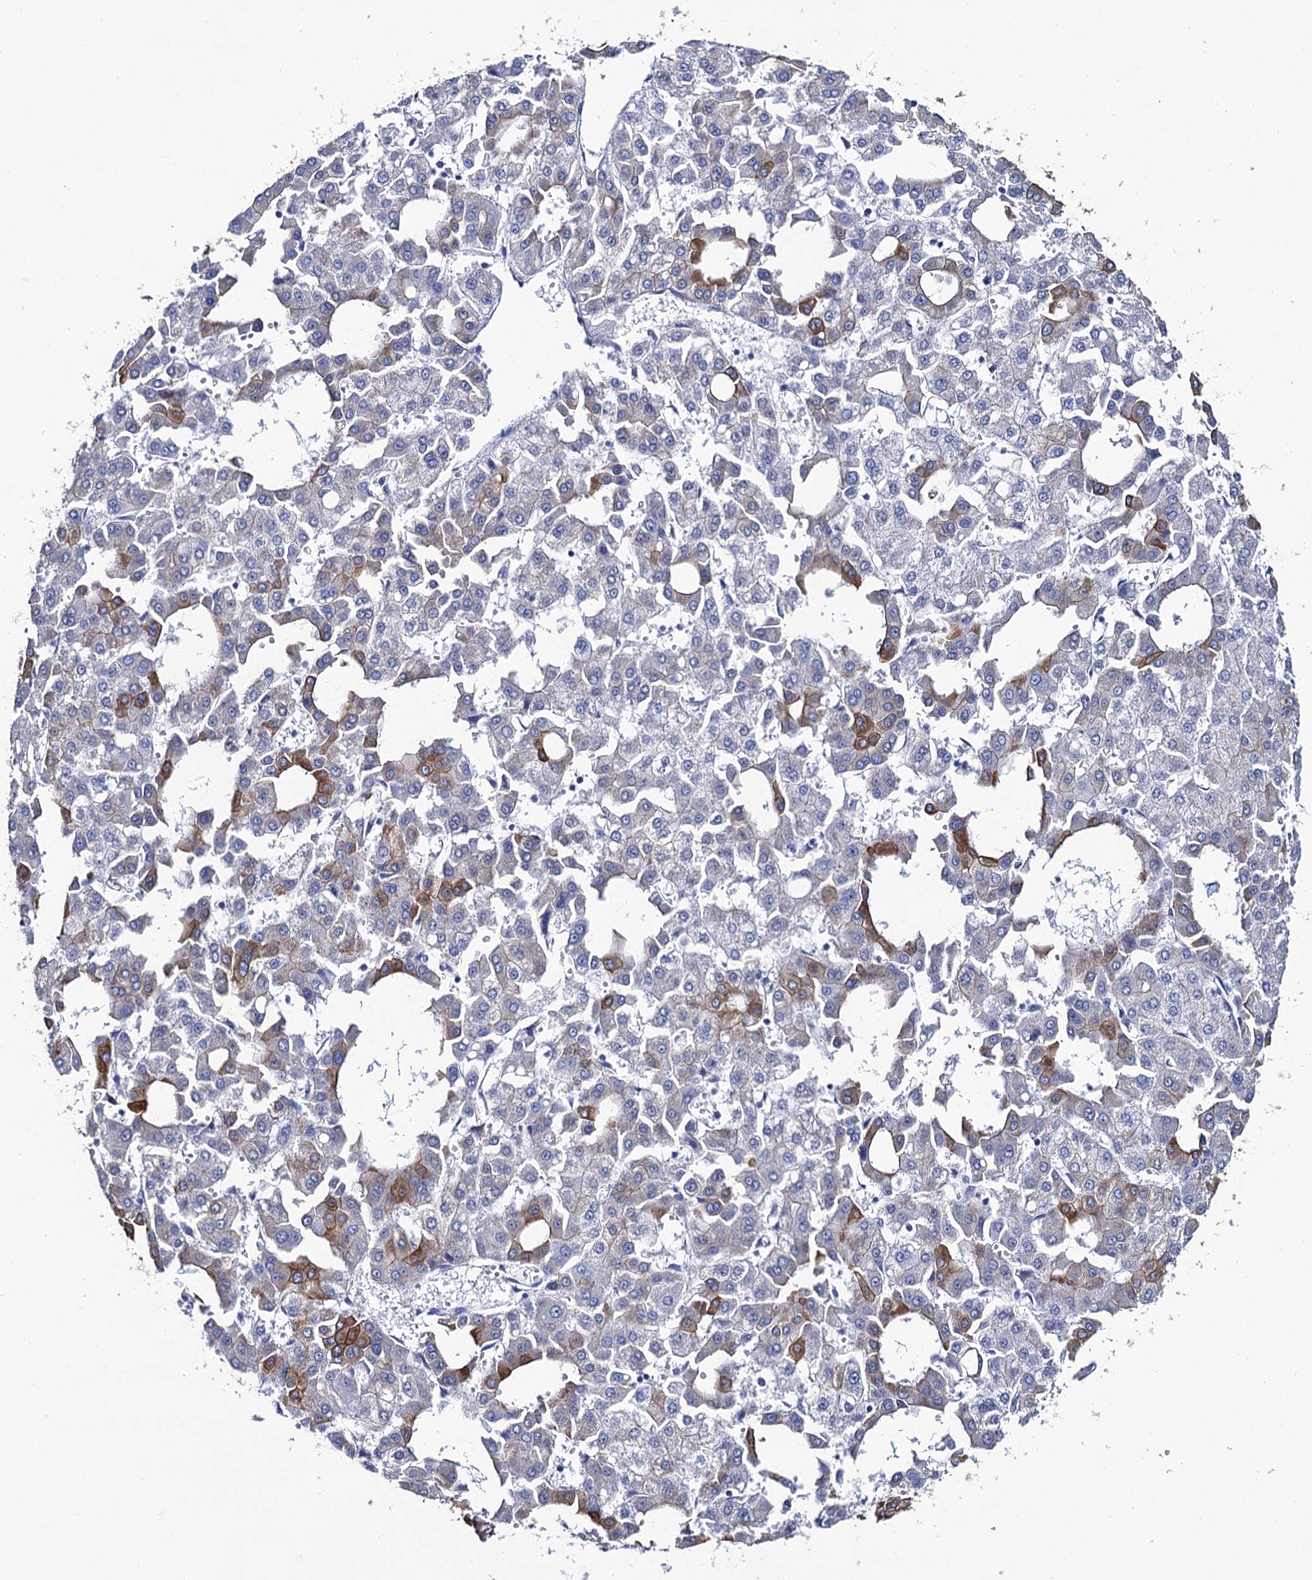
{"staining": {"intensity": "strong", "quantity": "<25%", "location": "cytoplasmic/membranous"}, "tissue": "liver cancer", "cell_type": "Tumor cells", "image_type": "cancer", "snomed": [{"axis": "morphology", "description": "Carcinoma, Hepatocellular, NOS"}, {"axis": "topography", "description": "Liver"}], "caption": "Liver hepatocellular carcinoma stained with a brown dye shows strong cytoplasmic/membranous positive expression in about <25% of tumor cells.", "gene": "RAB3IP", "patient": {"sex": "male", "age": 47}}